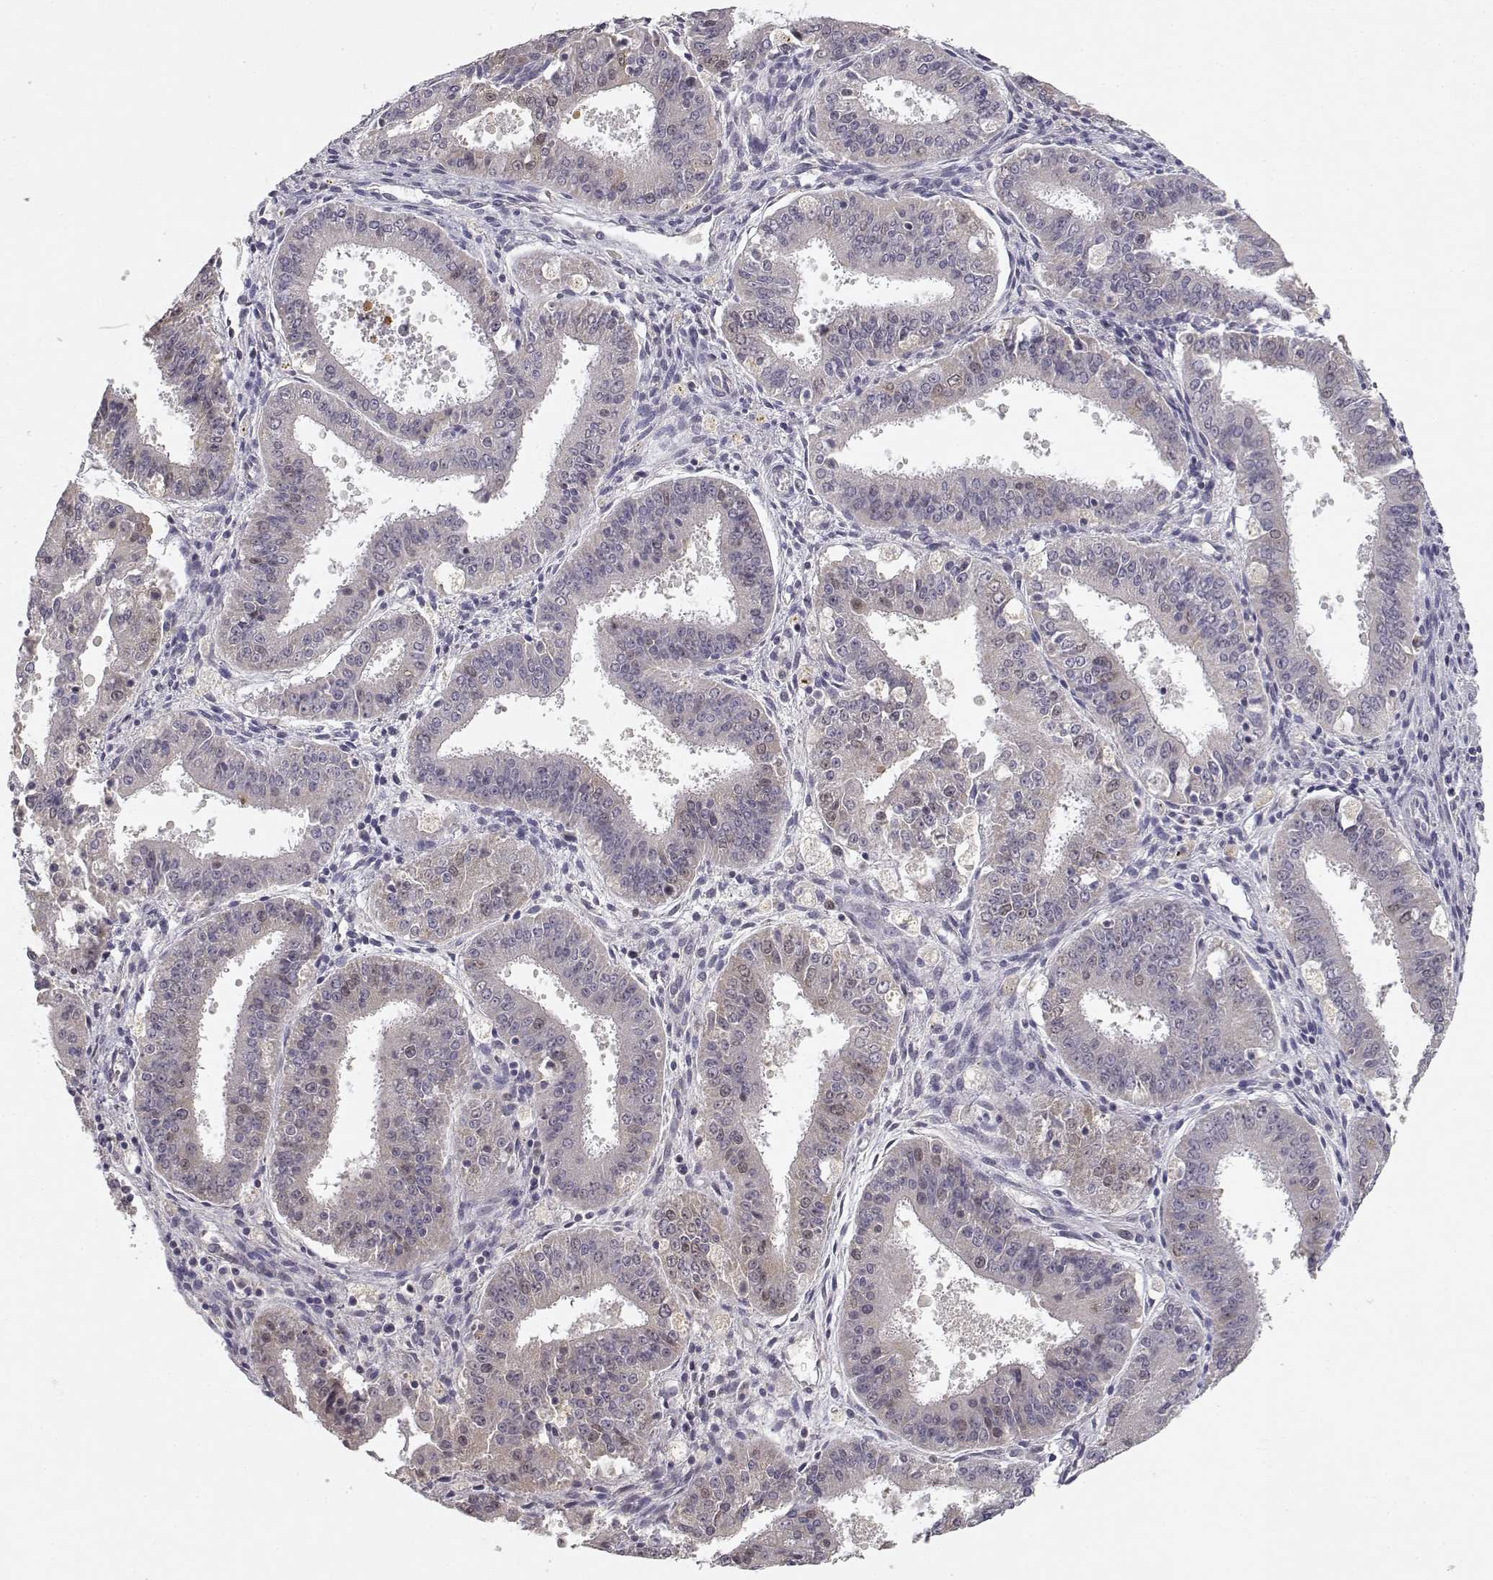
{"staining": {"intensity": "negative", "quantity": "none", "location": "none"}, "tissue": "ovarian cancer", "cell_type": "Tumor cells", "image_type": "cancer", "snomed": [{"axis": "morphology", "description": "Carcinoma, endometroid"}, {"axis": "topography", "description": "Ovary"}], "caption": "Immunohistochemistry of ovarian cancer reveals no expression in tumor cells. (DAB (3,3'-diaminobenzidine) immunohistochemistry (IHC), high magnification).", "gene": "RAD51", "patient": {"sex": "female", "age": 42}}